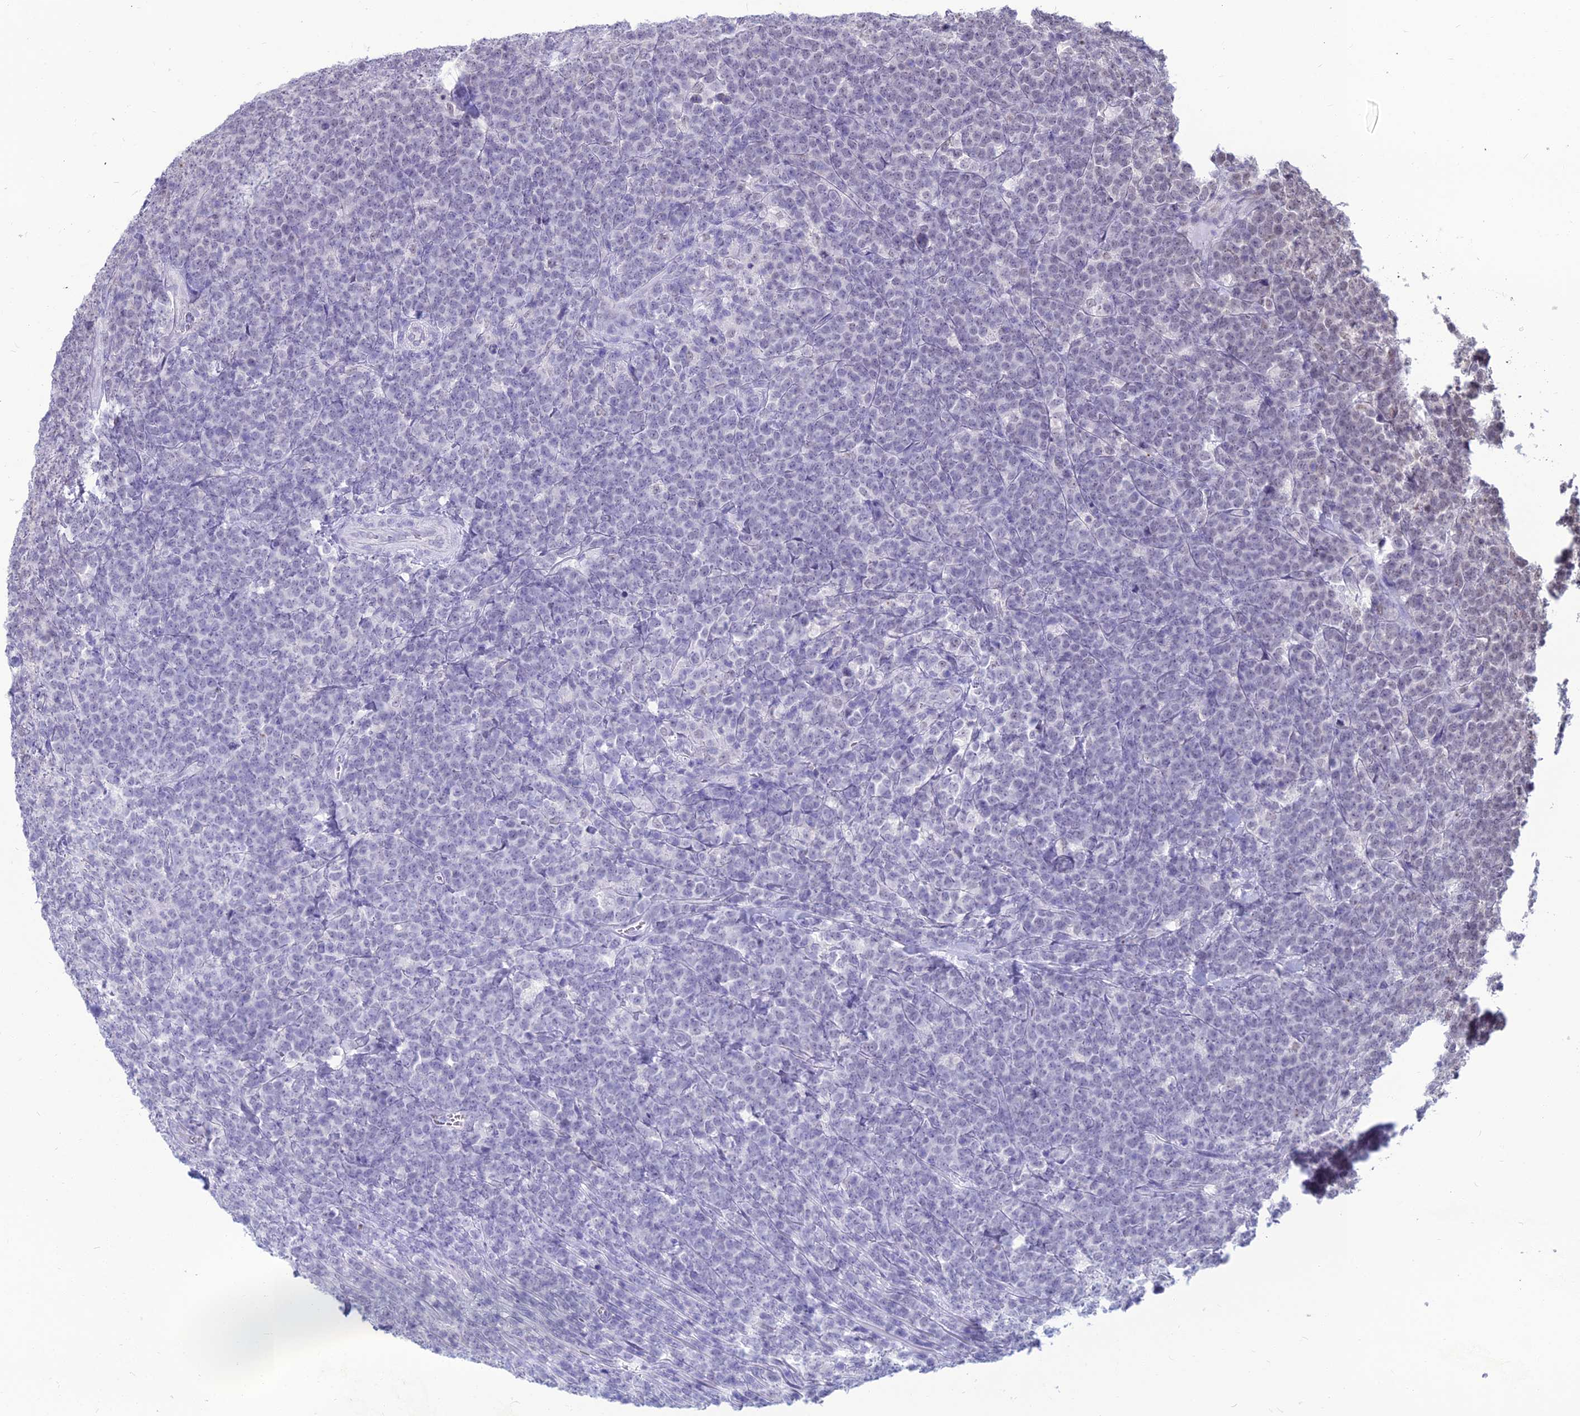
{"staining": {"intensity": "negative", "quantity": "none", "location": "none"}, "tissue": "lymphoma", "cell_type": "Tumor cells", "image_type": "cancer", "snomed": [{"axis": "morphology", "description": "Malignant lymphoma, non-Hodgkin's type, High grade"}, {"axis": "topography", "description": "Small intestine"}], "caption": "Tumor cells are negative for brown protein staining in malignant lymphoma, non-Hodgkin's type (high-grade). (Brightfield microscopy of DAB immunohistochemistry (IHC) at high magnification).", "gene": "SRSF7", "patient": {"sex": "male", "age": 8}}